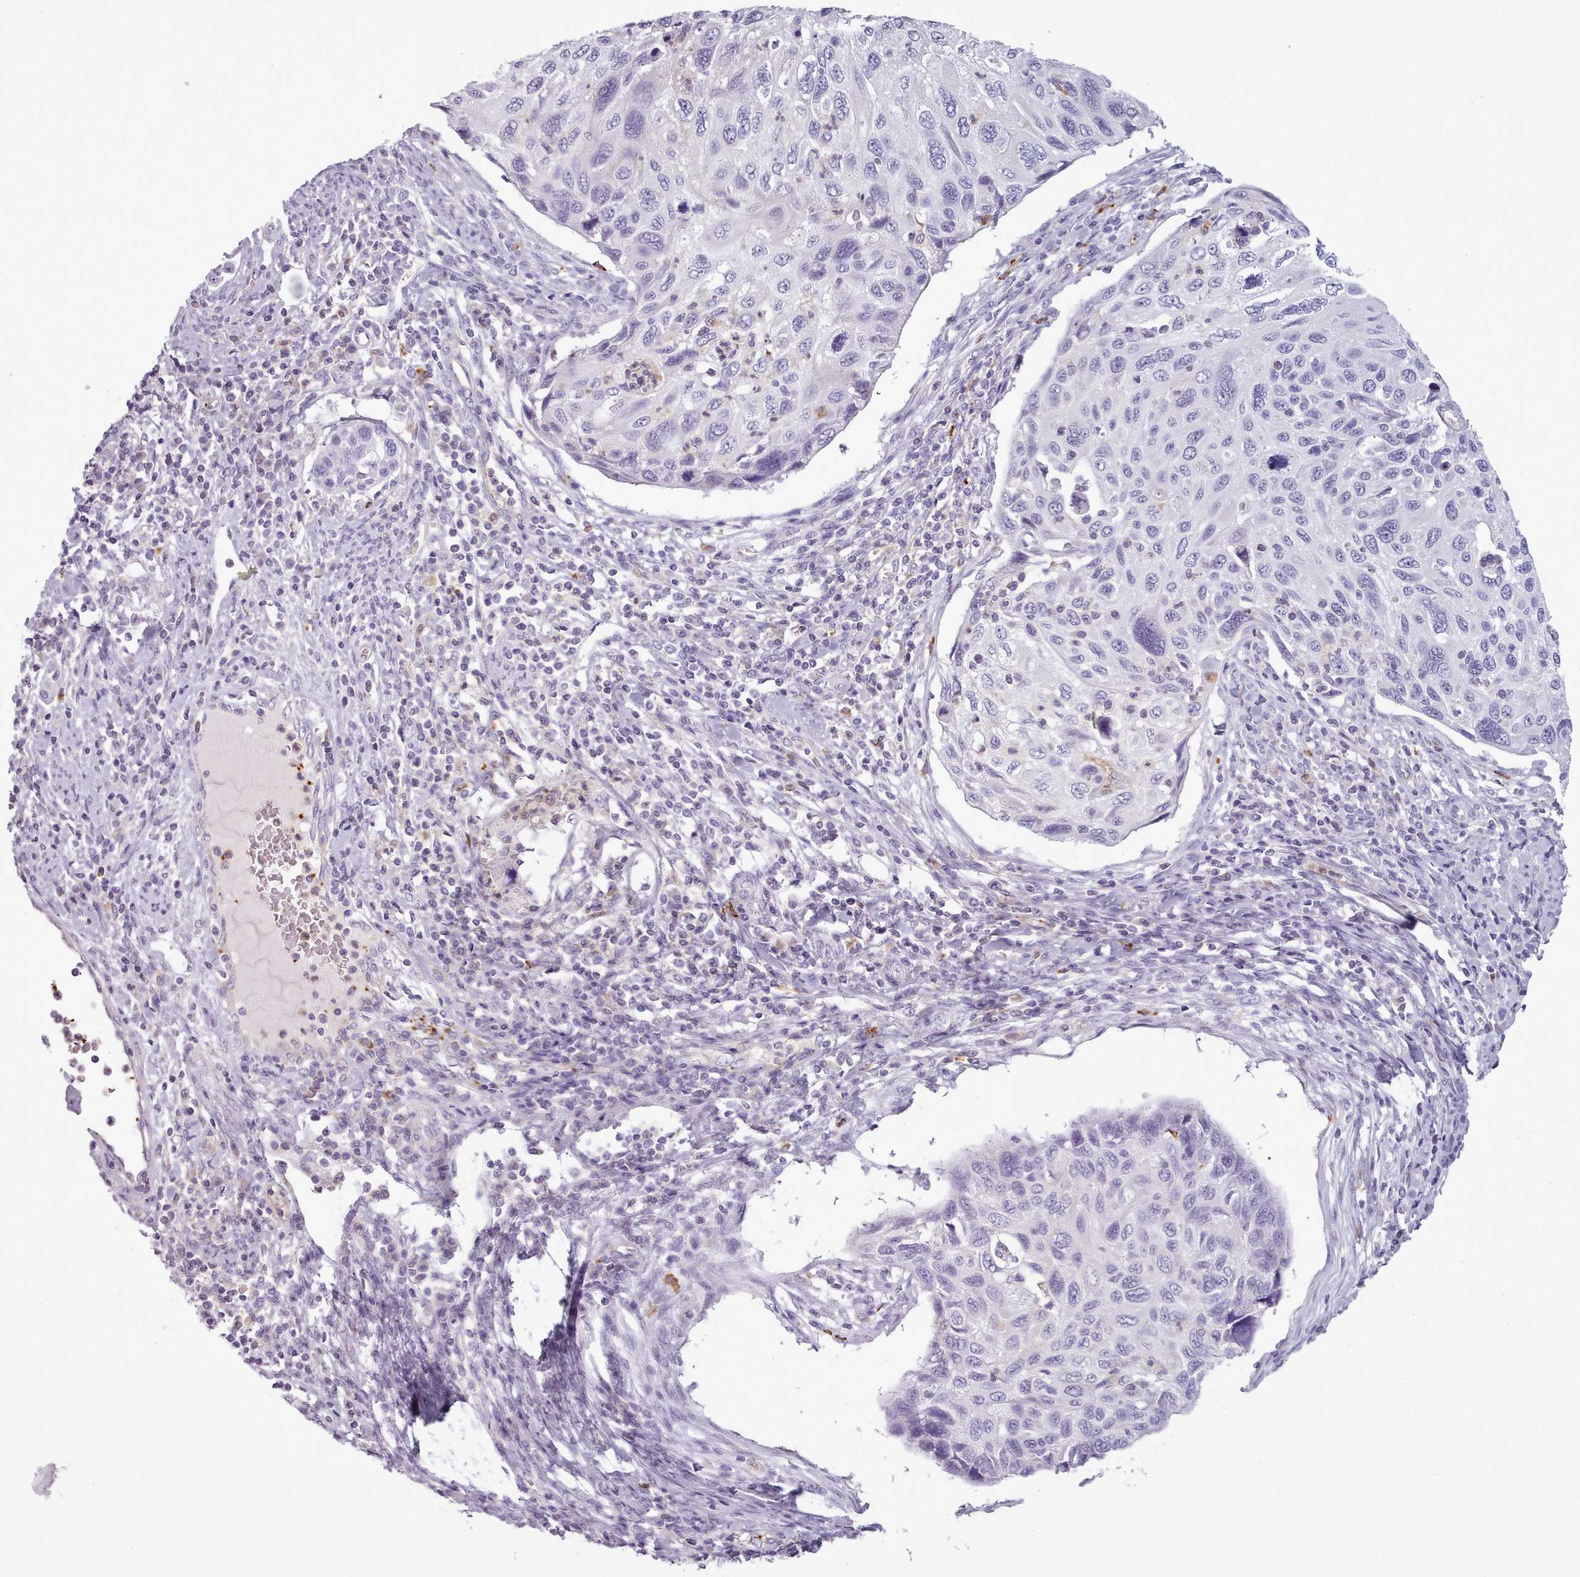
{"staining": {"intensity": "negative", "quantity": "none", "location": "none"}, "tissue": "cervical cancer", "cell_type": "Tumor cells", "image_type": "cancer", "snomed": [{"axis": "morphology", "description": "Squamous cell carcinoma, NOS"}, {"axis": "topography", "description": "Cervix"}], "caption": "Protein analysis of cervical squamous cell carcinoma exhibits no significant positivity in tumor cells.", "gene": "NDST2", "patient": {"sex": "female", "age": 70}}